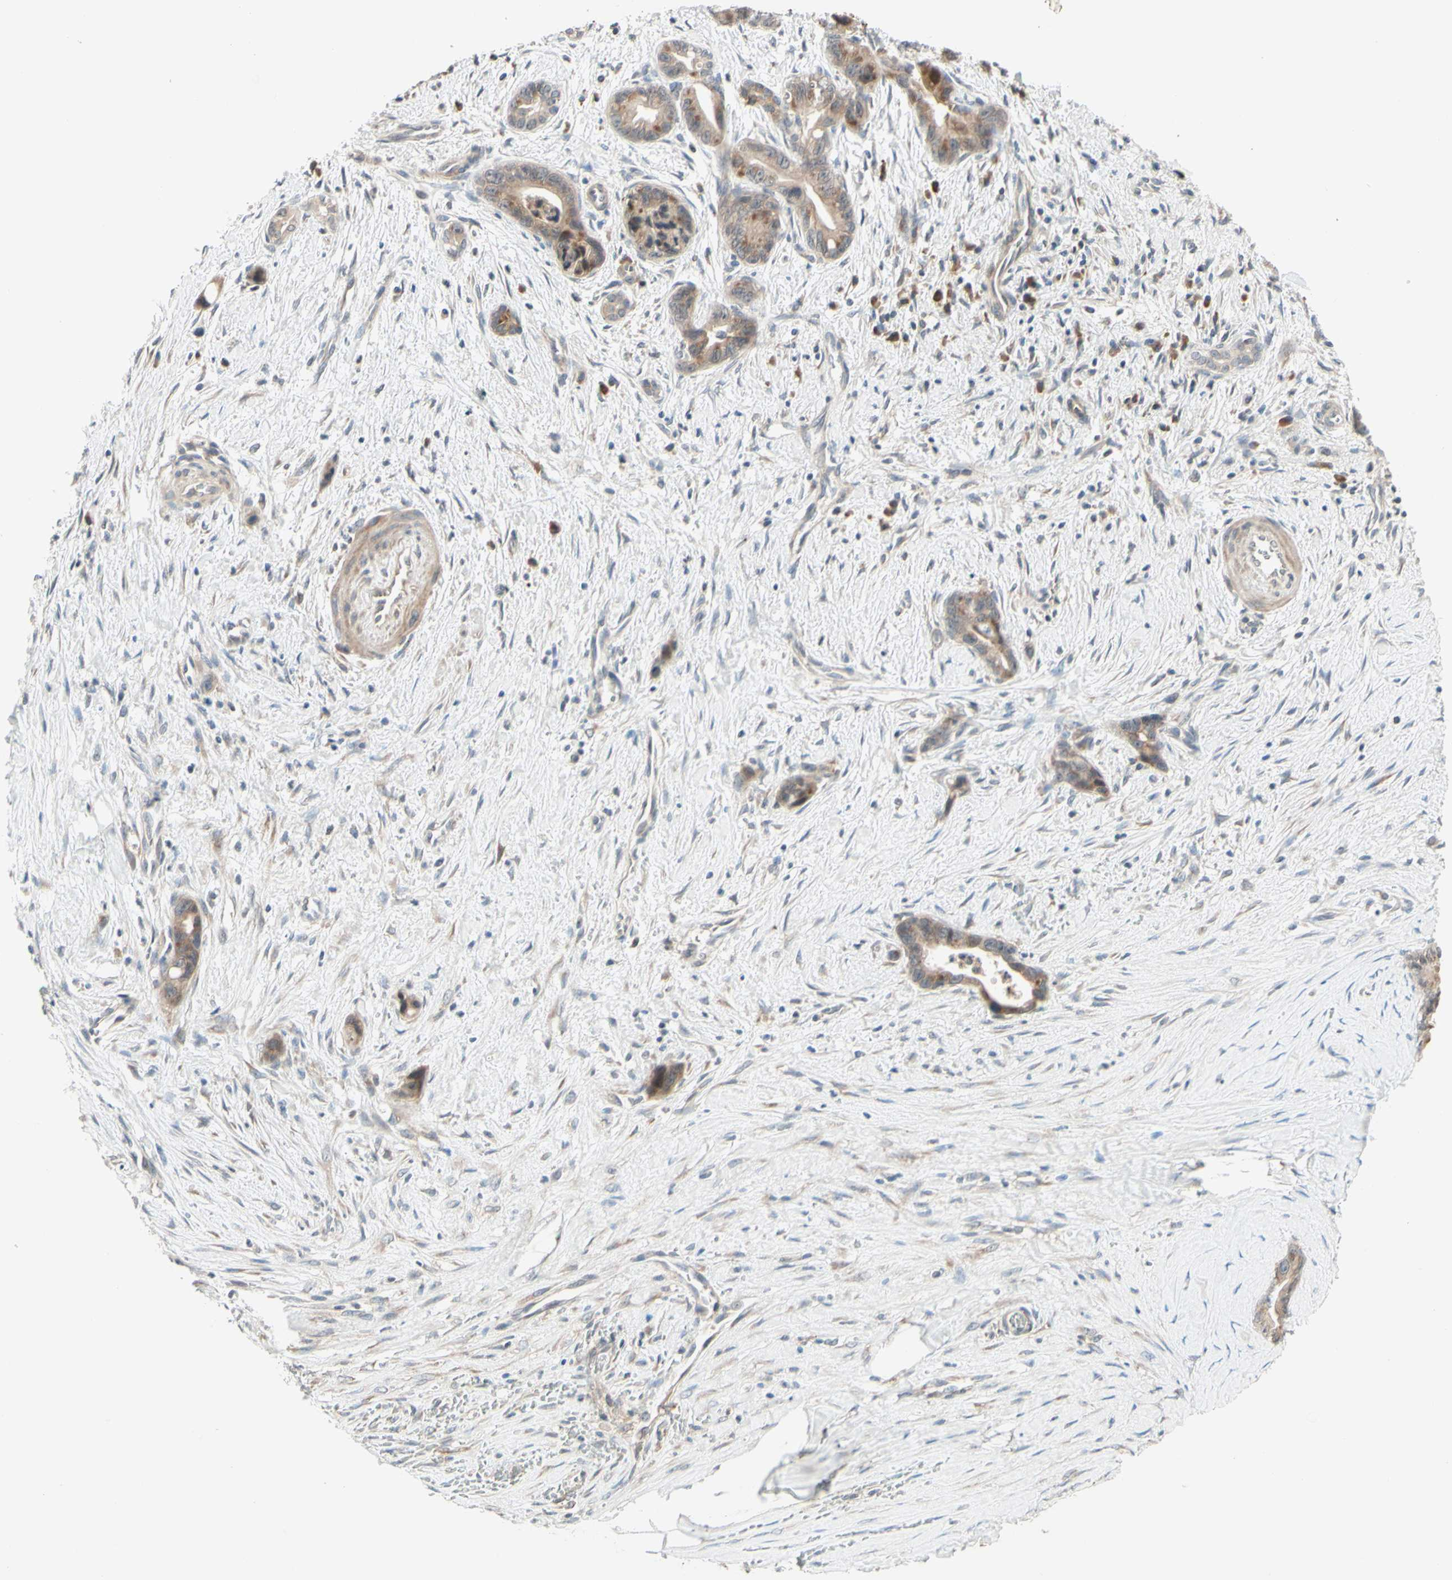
{"staining": {"intensity": "weak", "quantity": ">75%", "location": "cytoplasmic/membranous"}, "tissue": "liver cancer", "cell_type": "Tumor cells", "image_type": "cancer", "snomed": [{"axis": "morphology", "description": "Cholangiocarcinoma"}, {"axis": "topography", "description": "Liver"}], "caption": "This micrograph exhibits immunohistochemistry staining of human cholangiocarcinoma (liver), with low weak cytoplasmic/membranous positivity in approximately >75% of tumor cells.", "gene": "ZW10", "patient": {"sex": "female", "age": 55}}